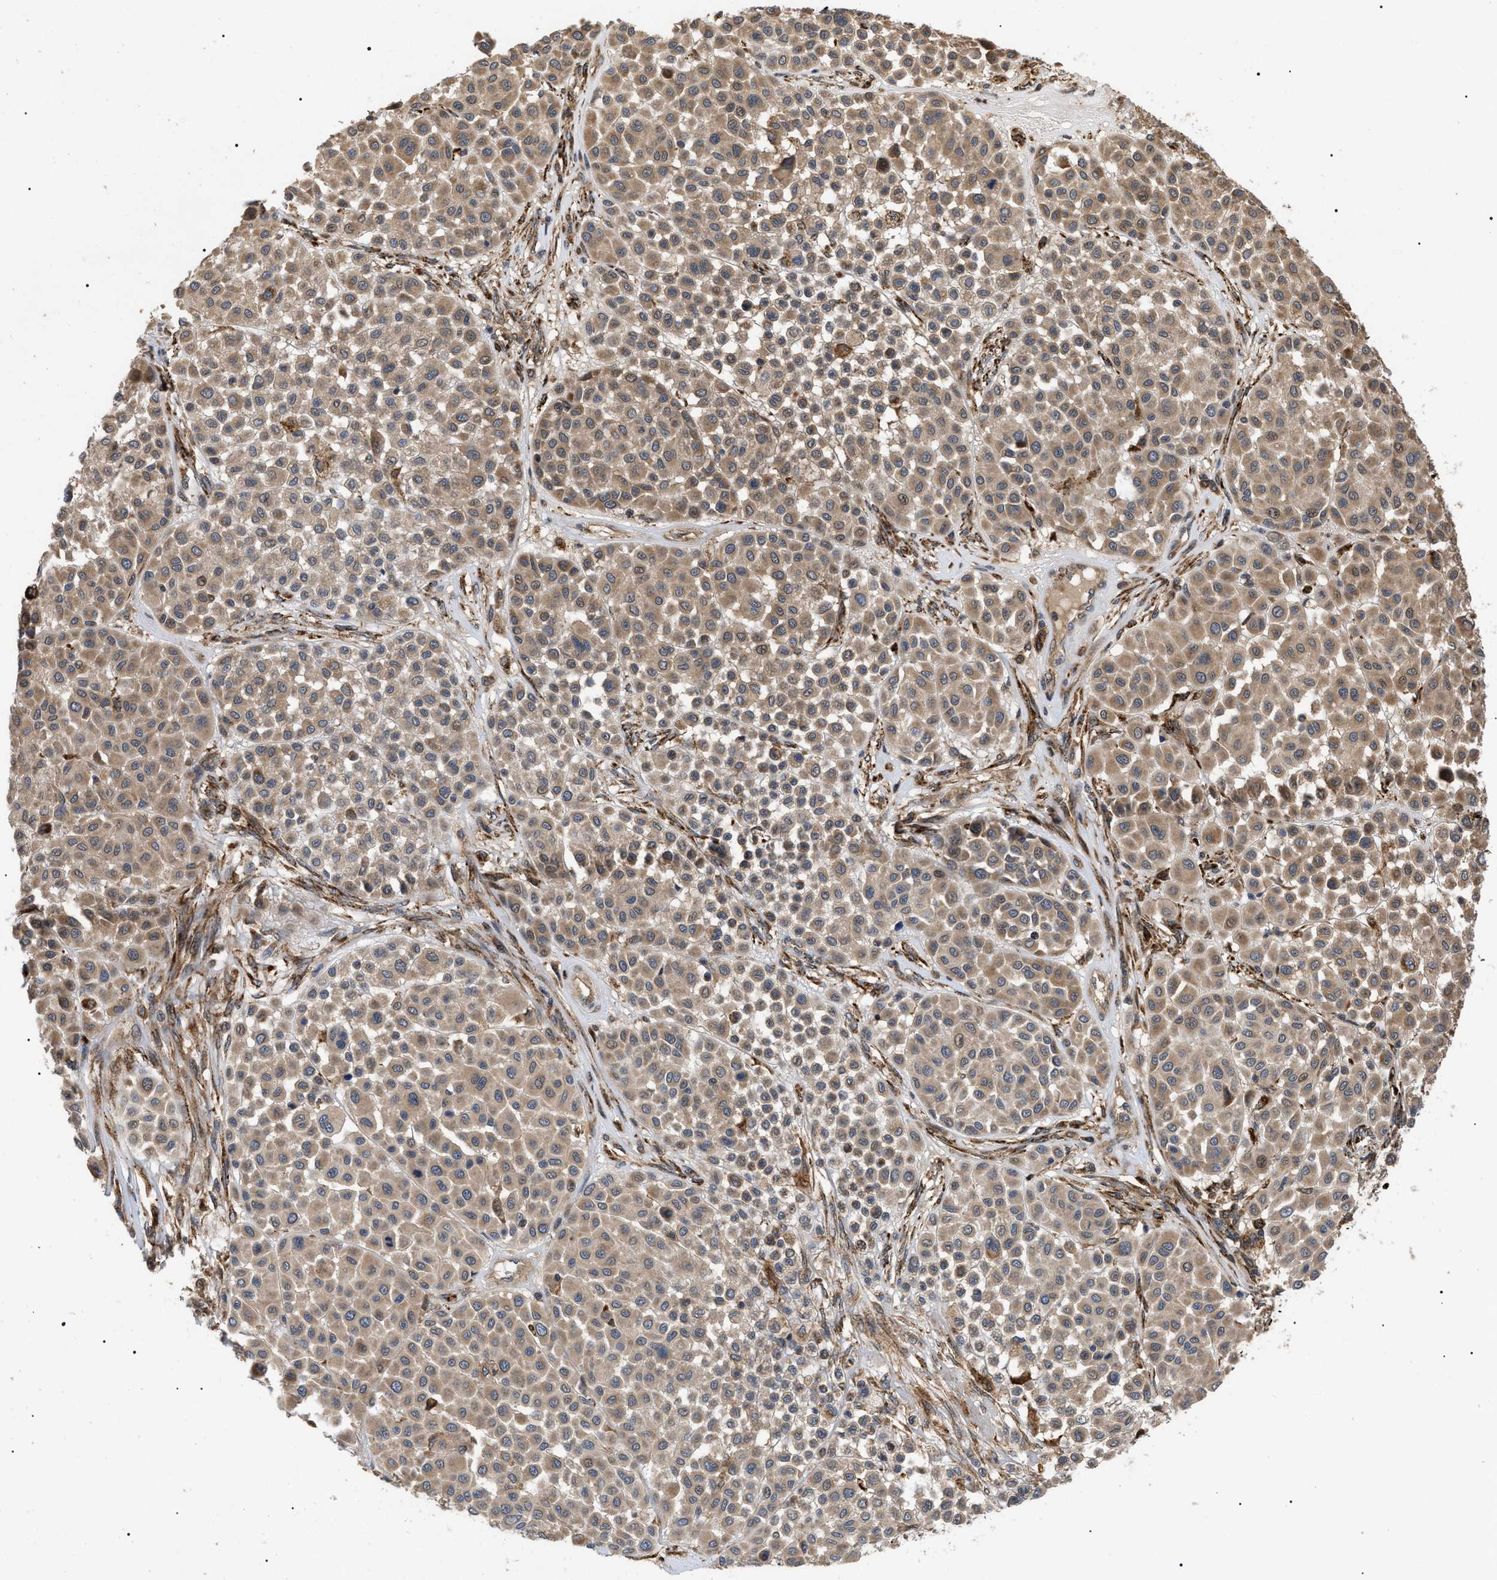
{"staining": {"intensity": "weak", "quantity": ">75%", "location": "cytoplasmic/membranous"}, "tissue": "melanoma", "cell_type": "Tumor cells", "image_type": "cancer", "snomed": [{"axis": "morphology", "description": "Malignant melanoma, Metastatic site"}, {"axis": "topography", "description": "Soft tissue"}], "caption": "IHC micrograph of neoplastic tissue: human malignant melanoma (metastatic site) stained using immunohistochemistry (IHC) exhibits low levels of weak protein expression localized specifically in the cytoplasmic/membranous of tumor cells, appearing as a cytoplasmic/membranous brown color.", "gene": "ASTL", "patient": {"sex": "male", "age": 41}}